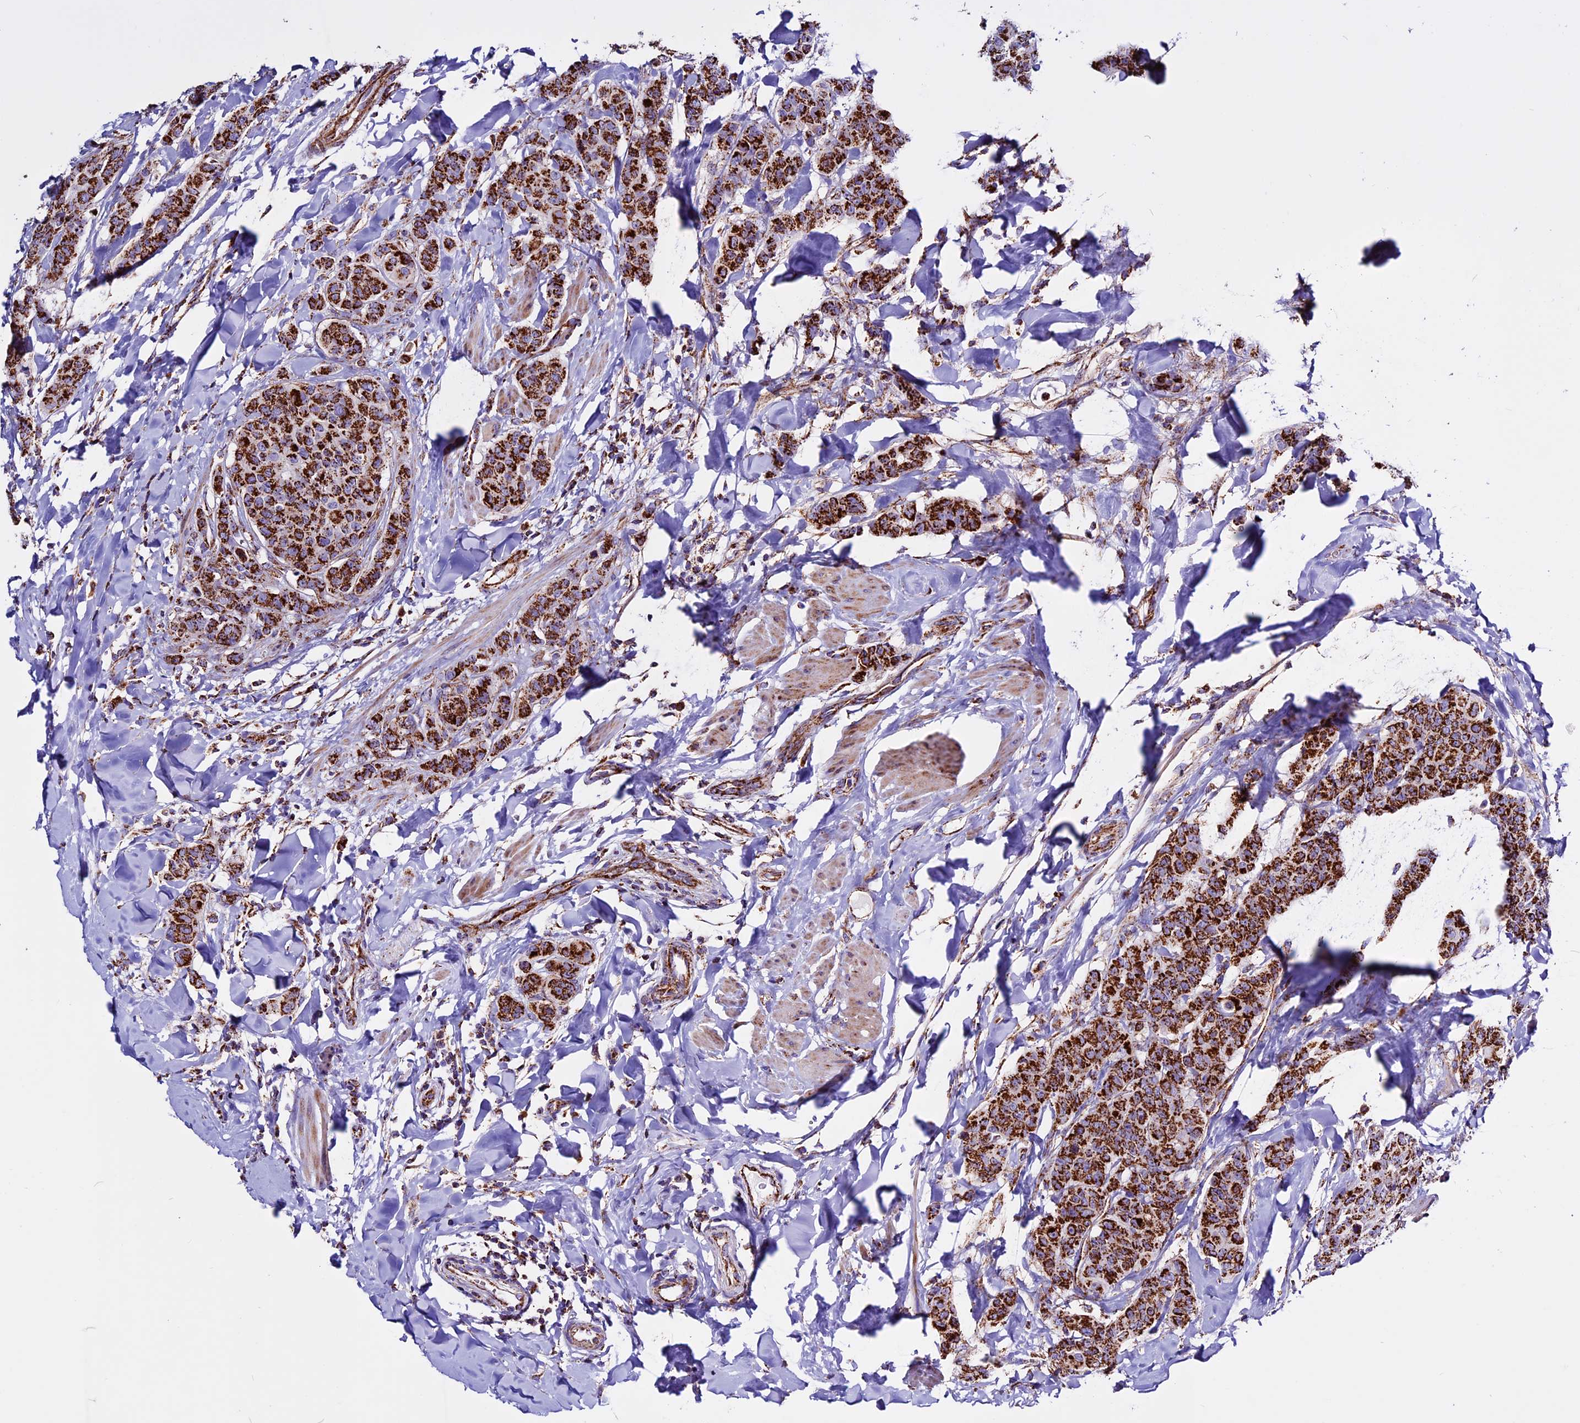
{"staining": {"intensity": "strong", "quantity": ">75%", "location": "cytoplasmic/membranous"}, "tissue": "breast cancer", "cell_type": "Tumor cells", "image_type": "cancer", "snomed": [{"axis": "morphology", "description": "Duct carcinoma"}, {"axis": "topography", "description": "Breast"}], "caption": "There is high levels of strong cytoplasmic/membranous staining in tumor cells of breast cancer, as demonstrated by immunohistochemical staining (brown color).", "gene": "CX3CL1", "patient": {"sex": "female", "age": 40}}